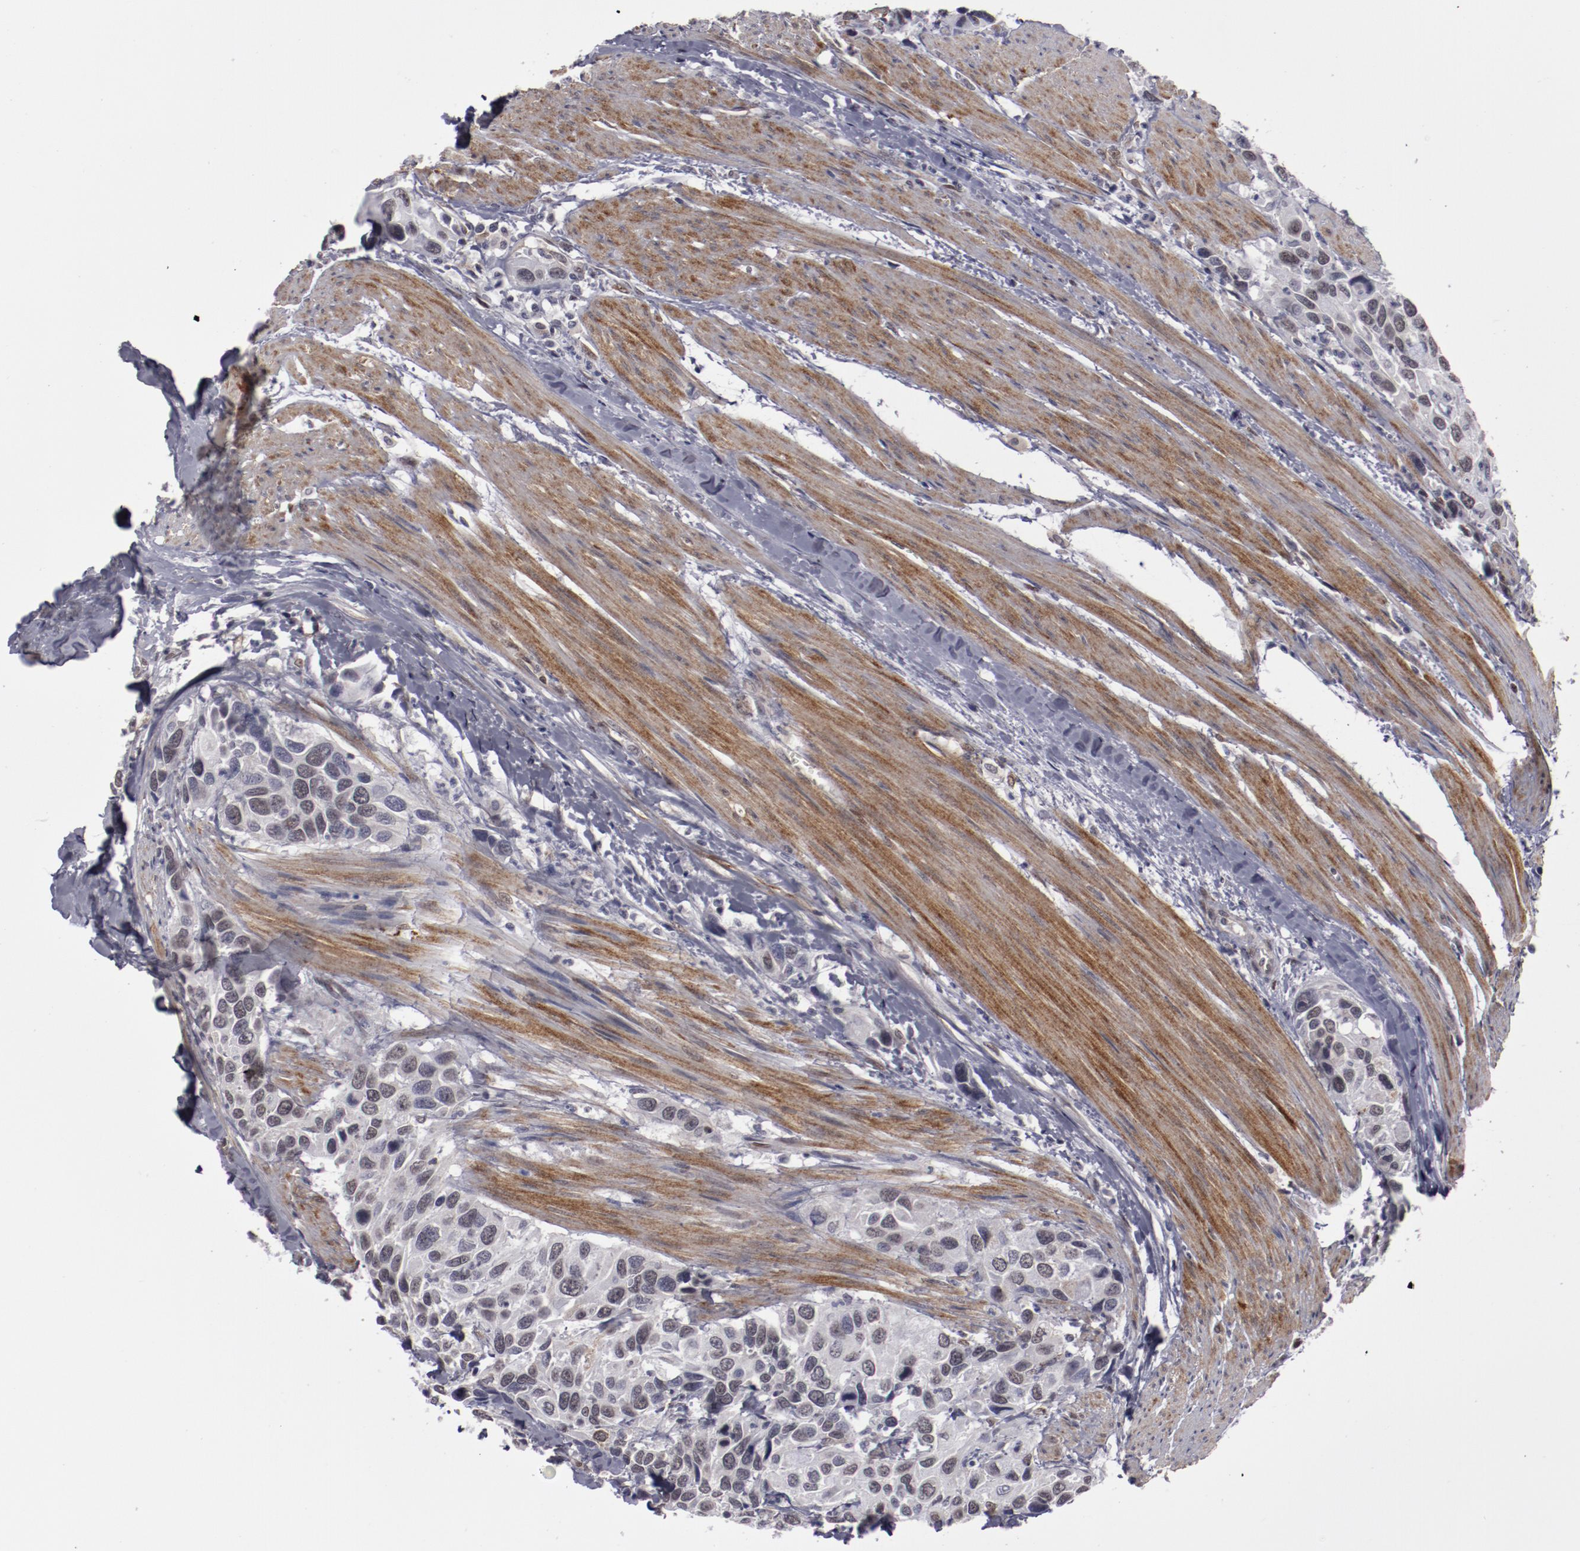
{"staining": {"intensity": "negative", "quantity": "none", "location": "none"}, "tissue": "urothelial cancer", "cell_type": "Tumor cells", "image_type": "cancer", "snomed": [{"axis": "morphology", "description": "Urothelial carcinoma, High grade"}, {"axis": "topography", "description": "Urinary bladder"}], "caption": "High-grade urothelial carcinoma was stained to show a protein in brown. There is no significant positivity in tumor cells. (Immunohistochemistry, brightfield microscopy, high magnification).", "gene": "LEF1", "patient": {"sex": "male", "age": 66}}